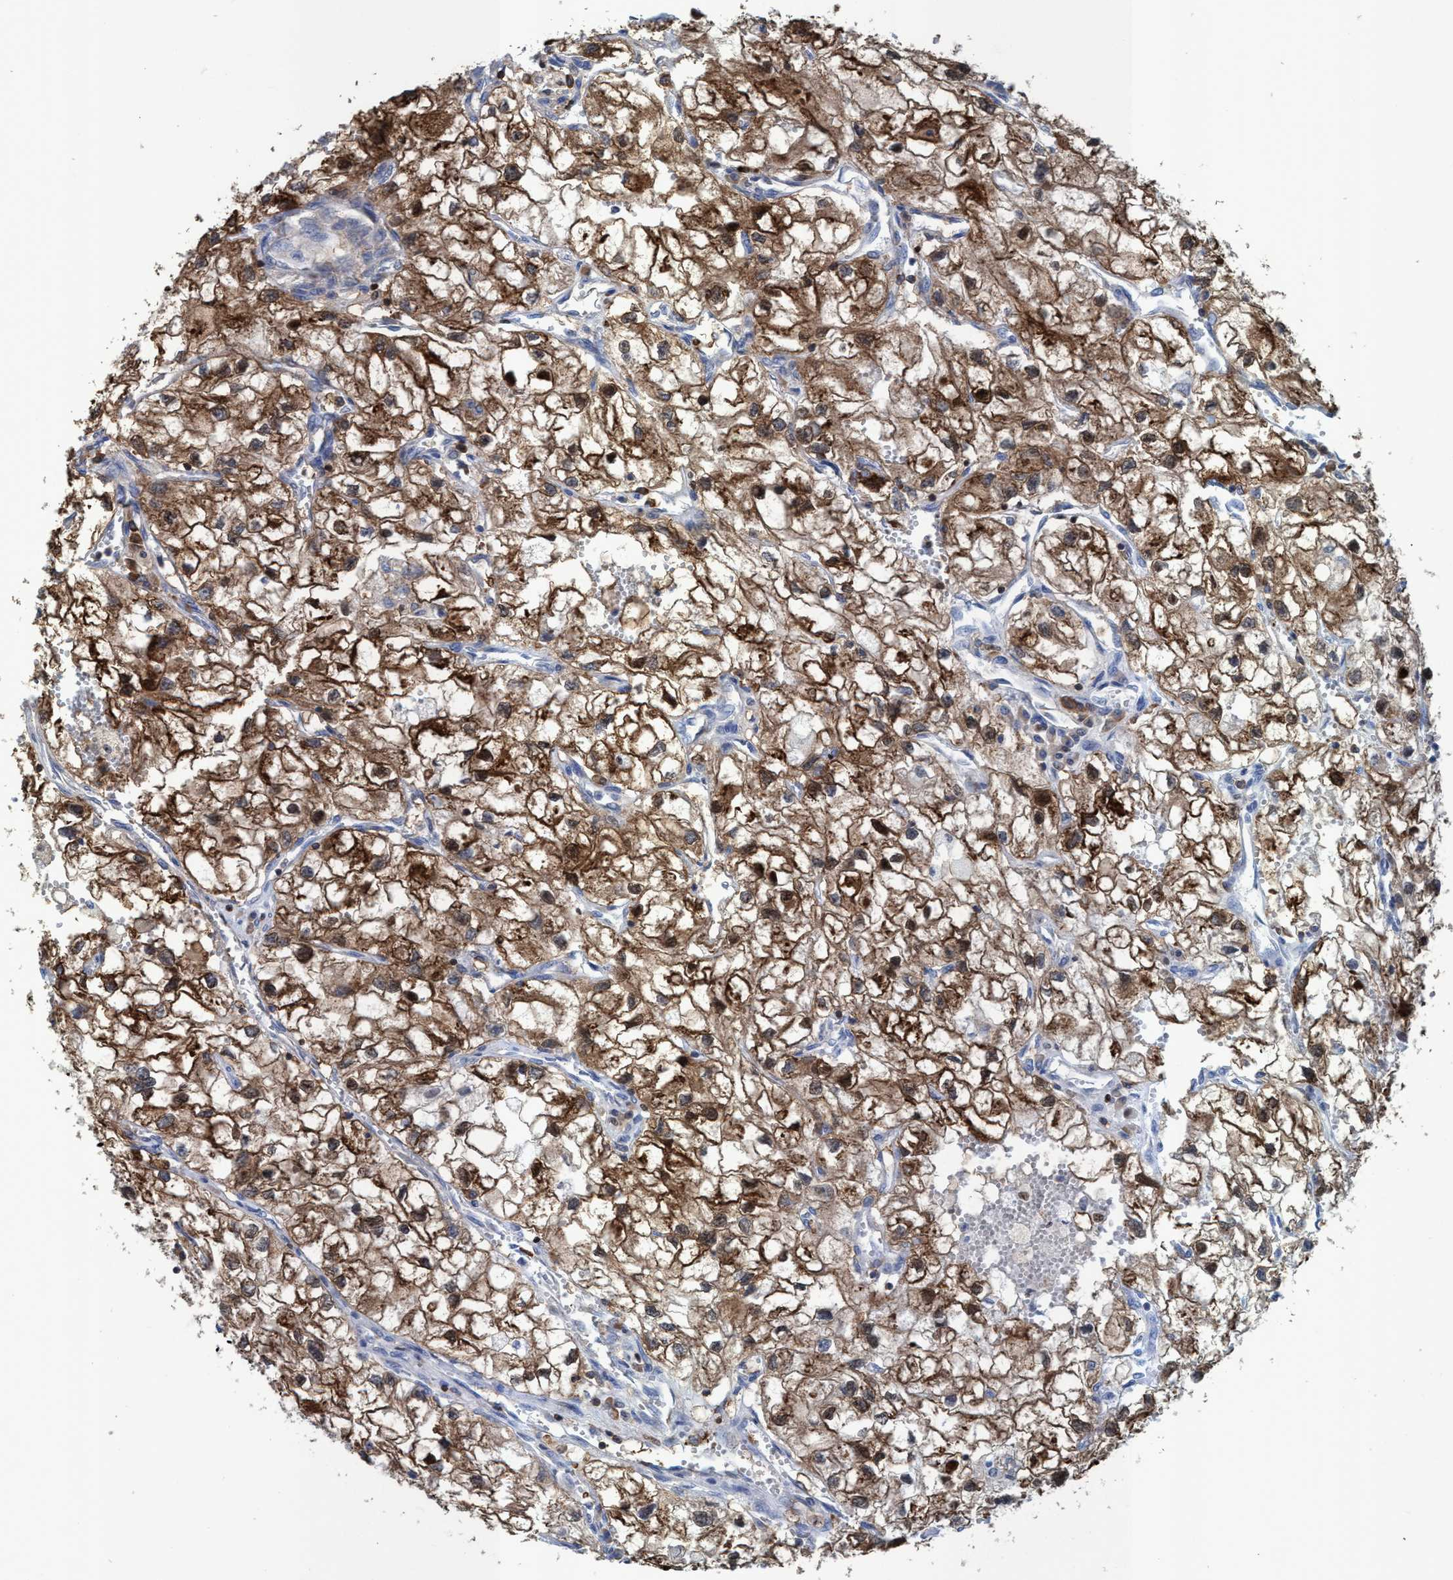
{"staining": {"intensity": "moderate", "quantity": ">75%", "location": "cytoplasmic/membranous"}, "tissue": "renal cancer", "cell_type": "Tumor cells", "image_type": "cancer", "snomed": [{"axis": "morphology", "description": "Adenocarcinoma, NOS"}, {"axis": "topography", "description": "Kidney"}], "caption": "Moderate cytoplasmic/membranous staining is identified in approximately >75% of tumor cells in renal cancer (adenocarcinoma). (DAB IHC with brightfield microscopy, high magnification).", "gene": "EZR", "patient": {"sex": "female", "age": 70}}